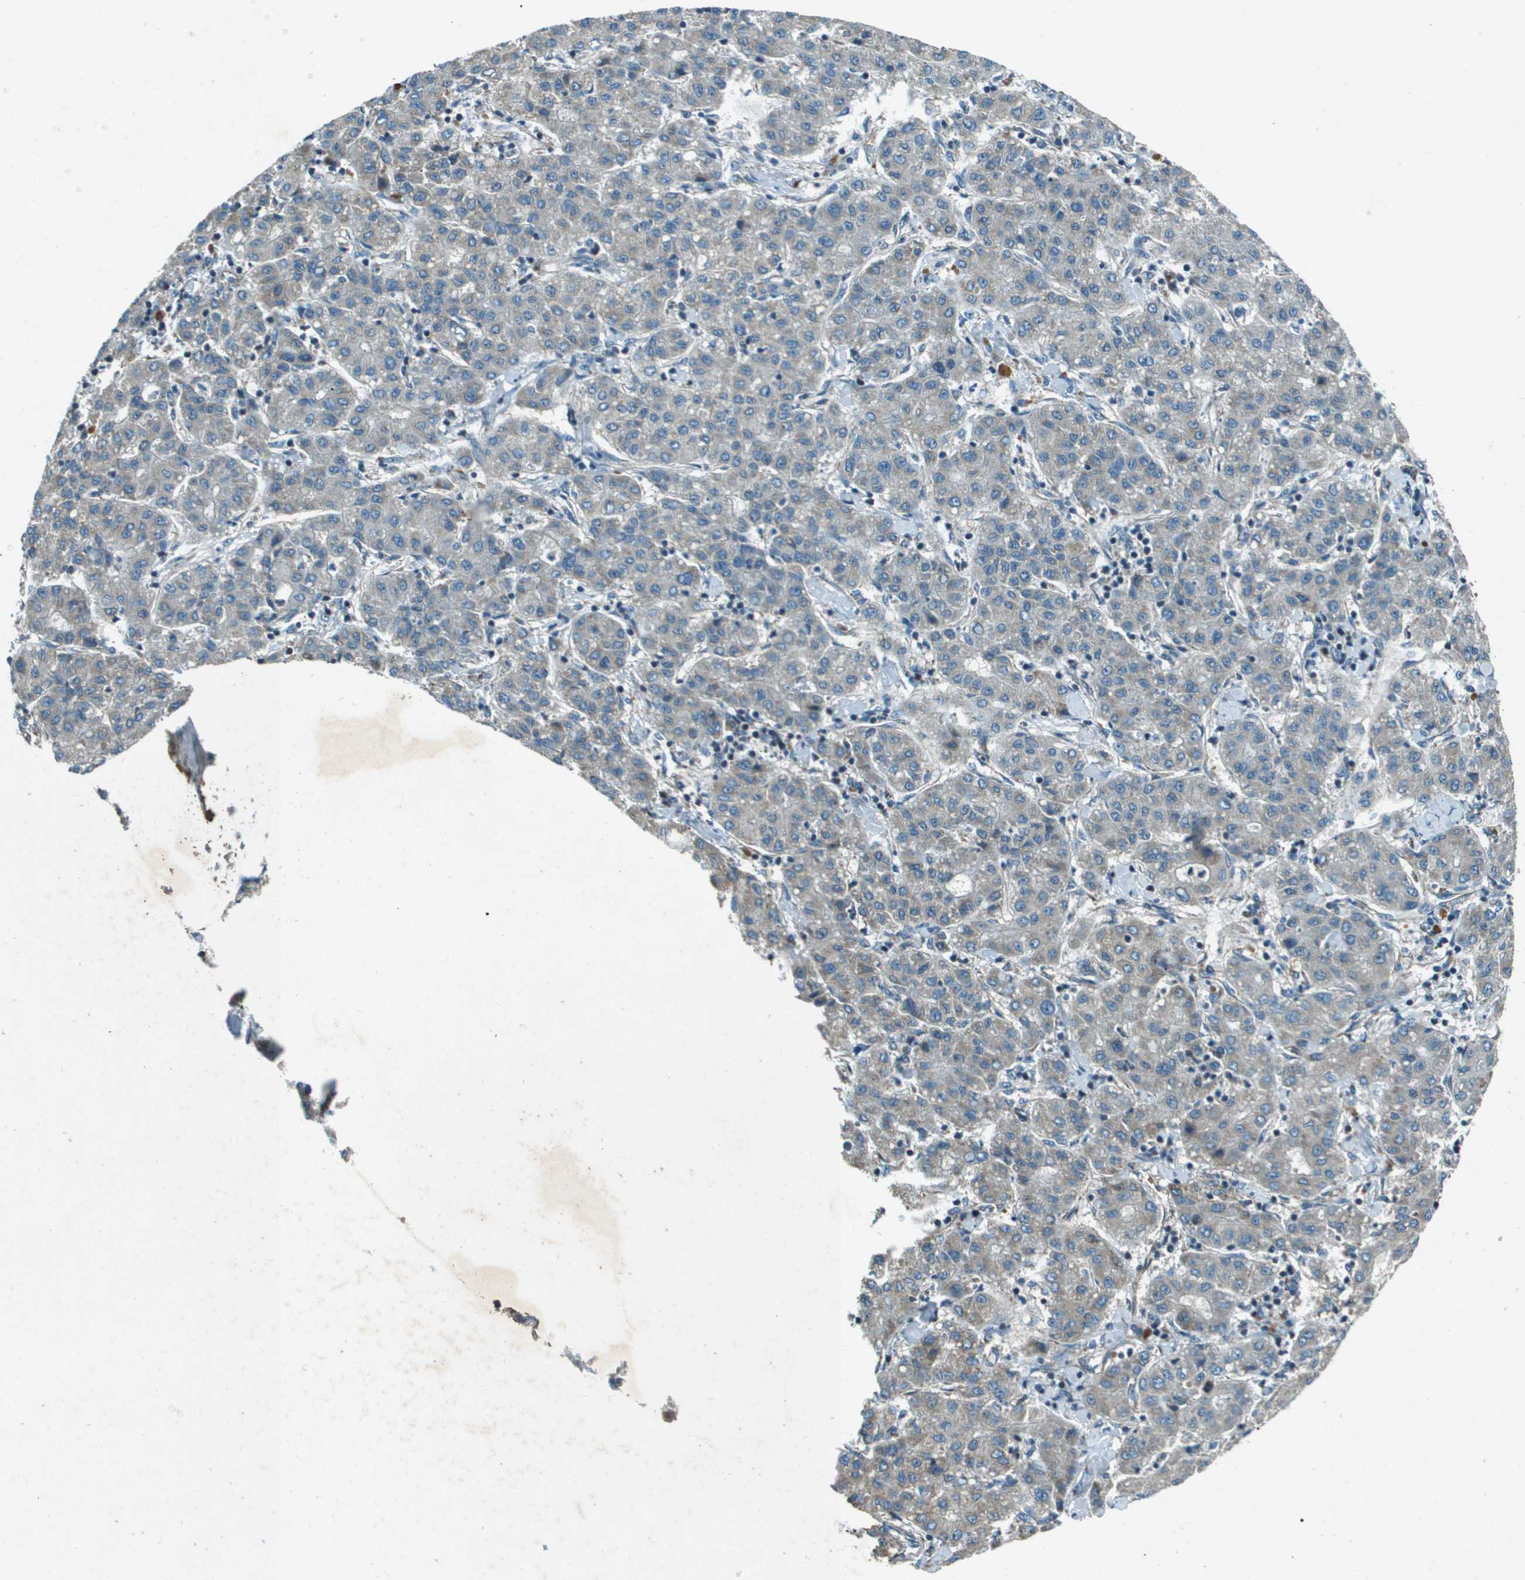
{"staining": {"intensity": "weak", "quantity": "<25%", "location": "cytoplasmic/membranous"}, "tissue": "liver cancer", "cell_type": "Tumor cells", "image_type": "cancer", "snomed": [{"axis": "morphology", "description": "Carcinoma, Hepatocellular, NOS"}, {"axis": "topography", "description": "Liver"}], "caption": "Immunohistochemistry histopathology image of liver hepatocellular carcinoma stained for a protein (brown), which exhibits no positivity in tumor cells.", "gene": "MIGA1", "patient": {"sex": "male", "age": 65}}